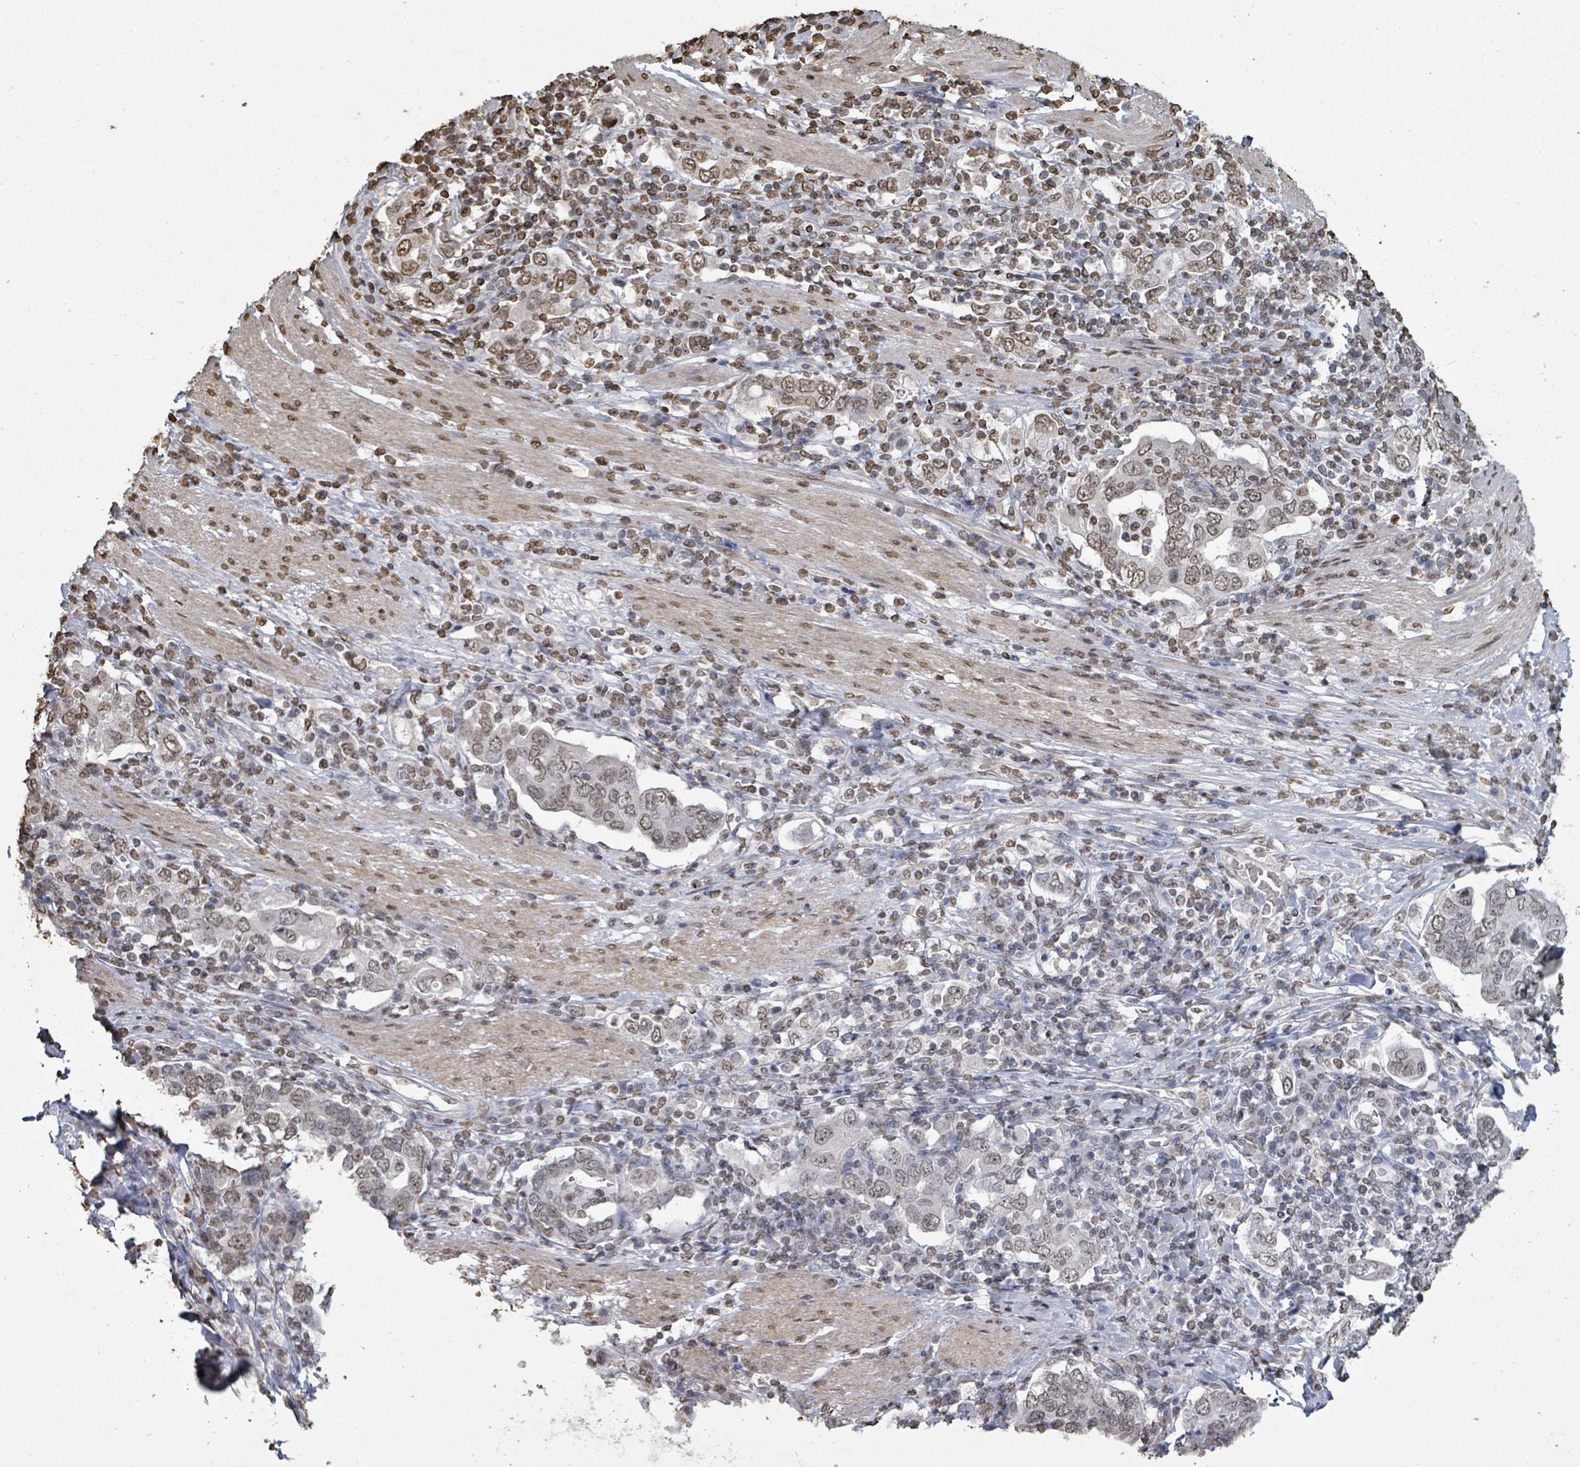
{"staining": {"intensity": "weak", "quantity": ">75%", "location": "nuclear"}, "tissue": "stomach cancer", "cell_type": "Tumor cells", "image_type": "cancer", "snomed": [{"axis": "morphology", "description": "Adenocarcinoma, NOS"}, {"axis": "topography", "description": "Stomach, upper"}, {"axis": "topography", "description": "Stomach"}], "caption": "This is a micrograph of immunohistochemistry (IHC) staining of stomach cancer (adenocarcinoma), which shows weak staining in the nuclear of tumor cells.", "gene": "MRPS12", "patient": {"sex": "male", "age": 62}}